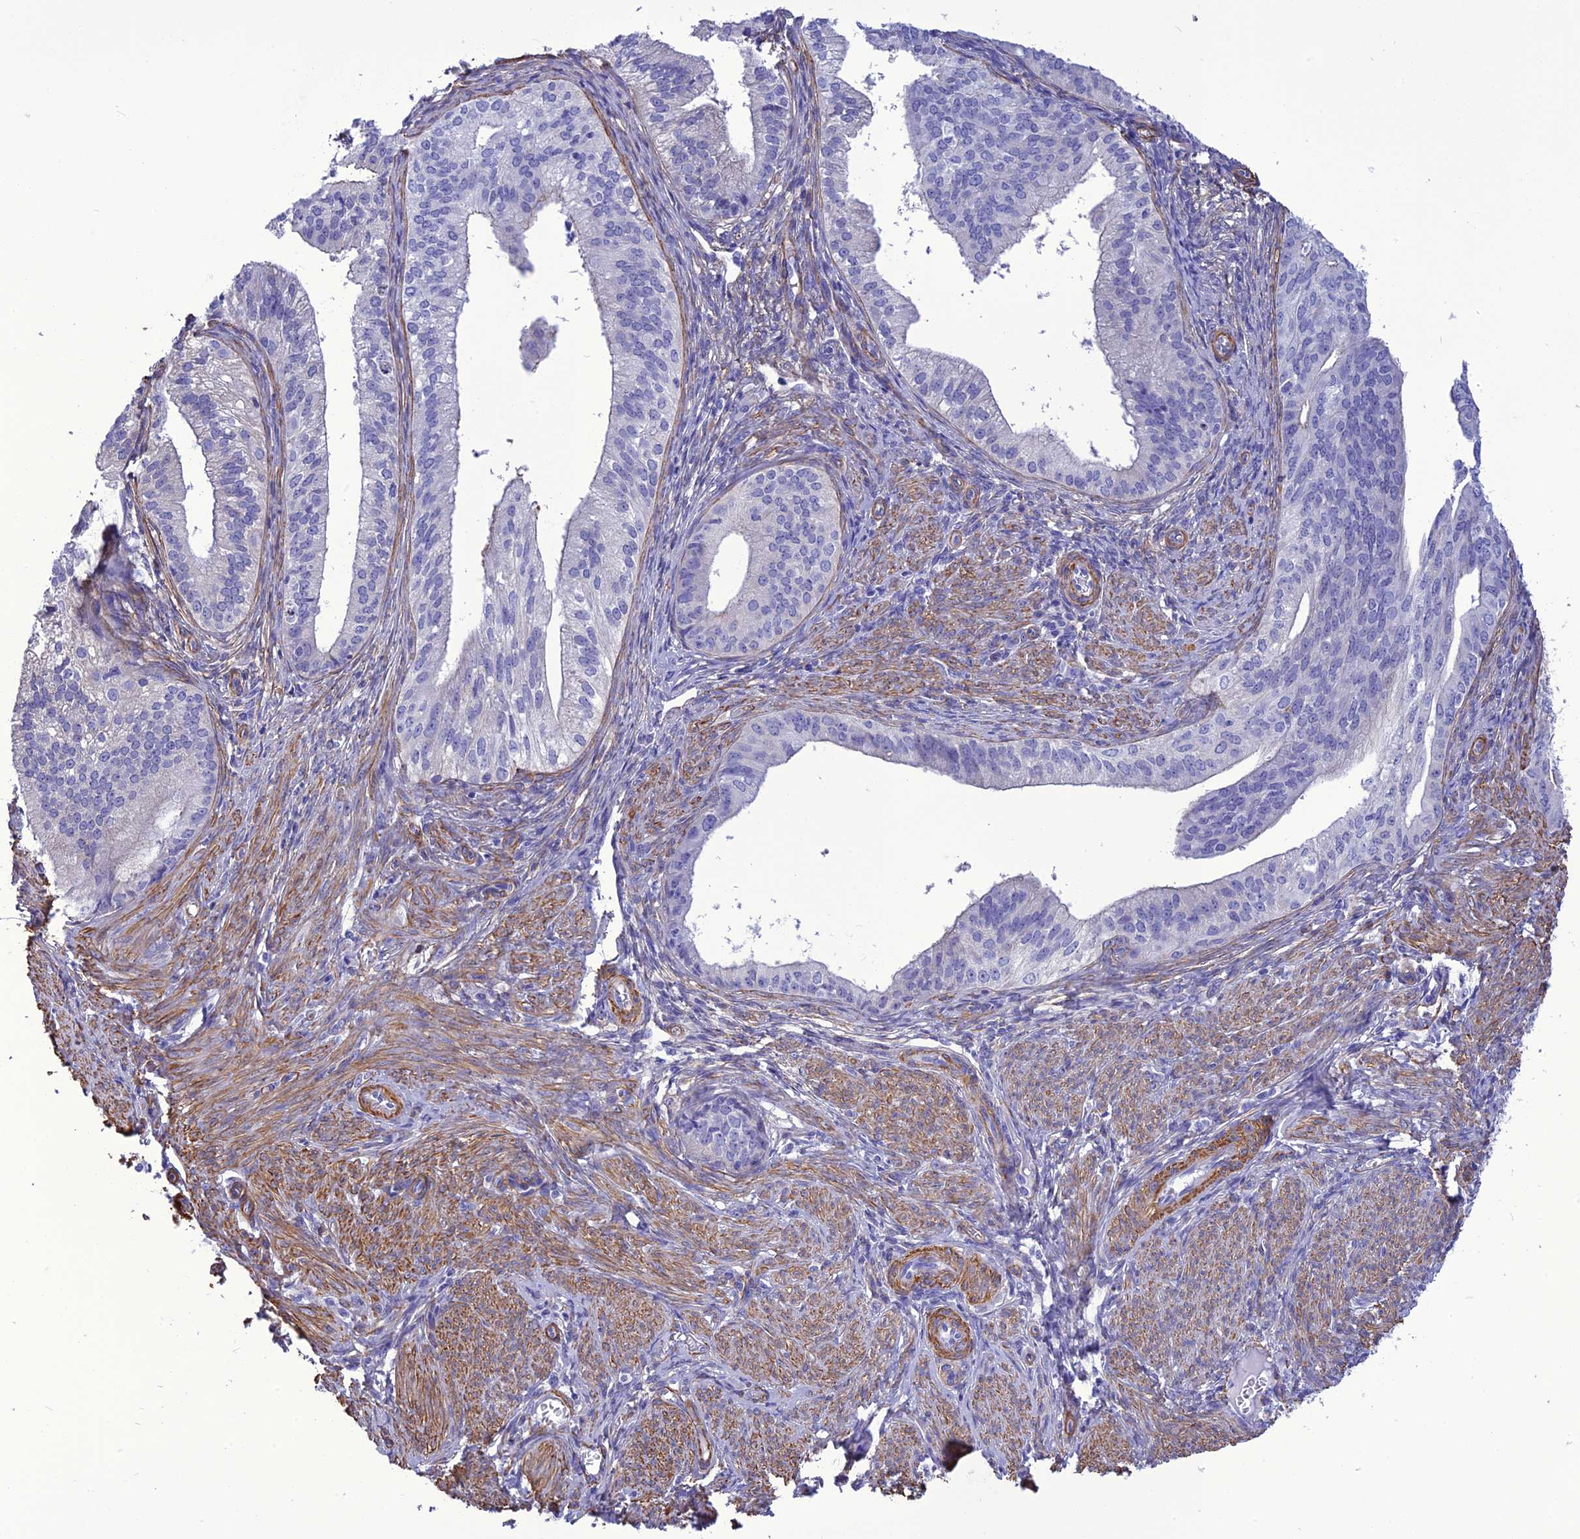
{"staining": {"intensity": "negative", "quantity": "none", "location": "none"}, "tissue": "endometrial cancer", "cell_type": "Tumor cells", "image_type": "cancer", "snomed": [{"axis": "morphology", "description": "Adenocarcinoma, NOS"}, {"axis": "topography", "description": "Endometrium"}], "caption": "Immunohistochemical staining of human endometrial cancer (adenocarcinoma) demonstrates no significant positivity in tumor cells.", "gene": "NKD1", "patient": {"sex": "female", "age": 50}}